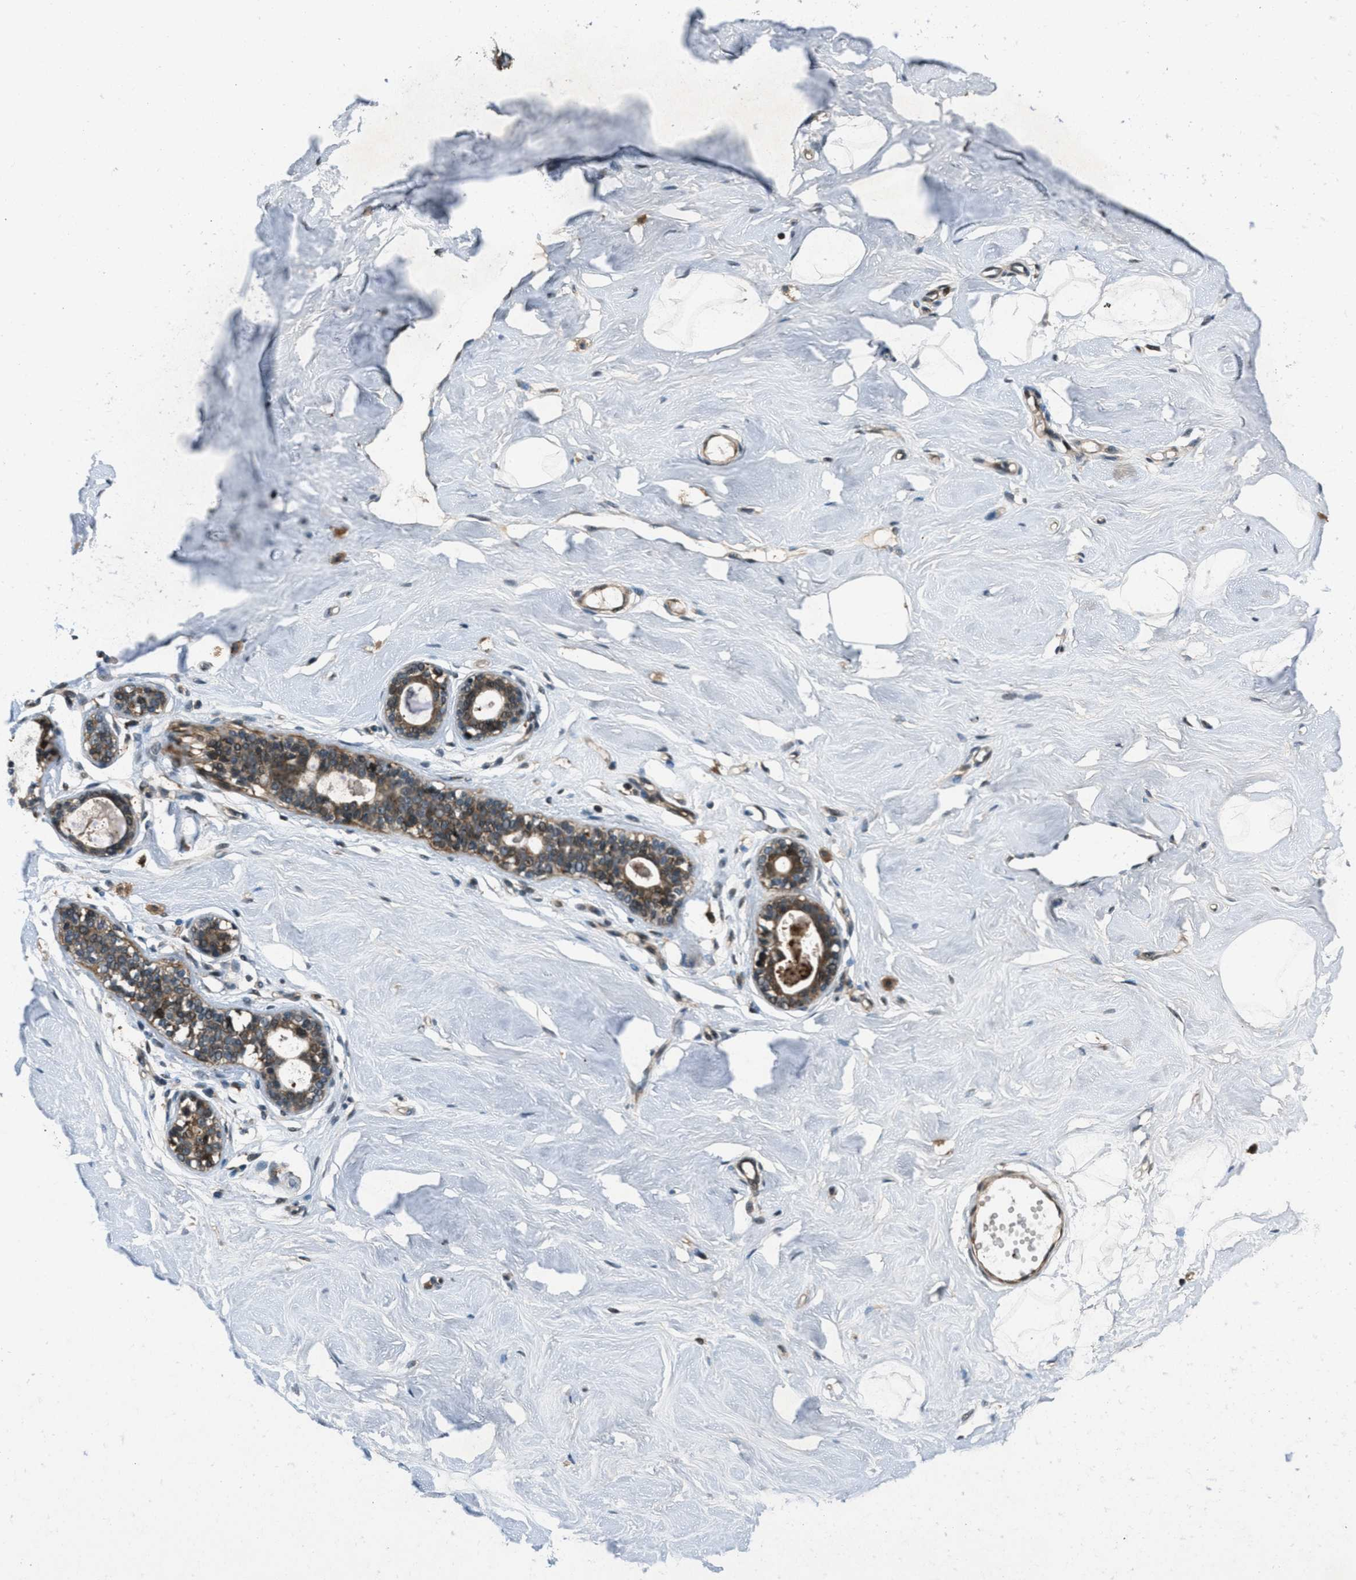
{"staining": {"intensity": "negative", "quantity": "none", "location": "none"}, "tissue": "breast", "cell_type": "Adipocytes", "image_type": "normal", "snomed": [{"axis": "morphology", "description": "Normal tissue, NOS"}, {"axis": "topography", "description": "Breast"}], "caption": "Protein analysis of benign breast displays no significant expression in adipocytes. (Brightfield microscopy of DAB (3,3'-diaminobenzidine) IHC at high magnification).", "gene": "EPSTI1", "patient": {"sex": "female", "age": 23}}